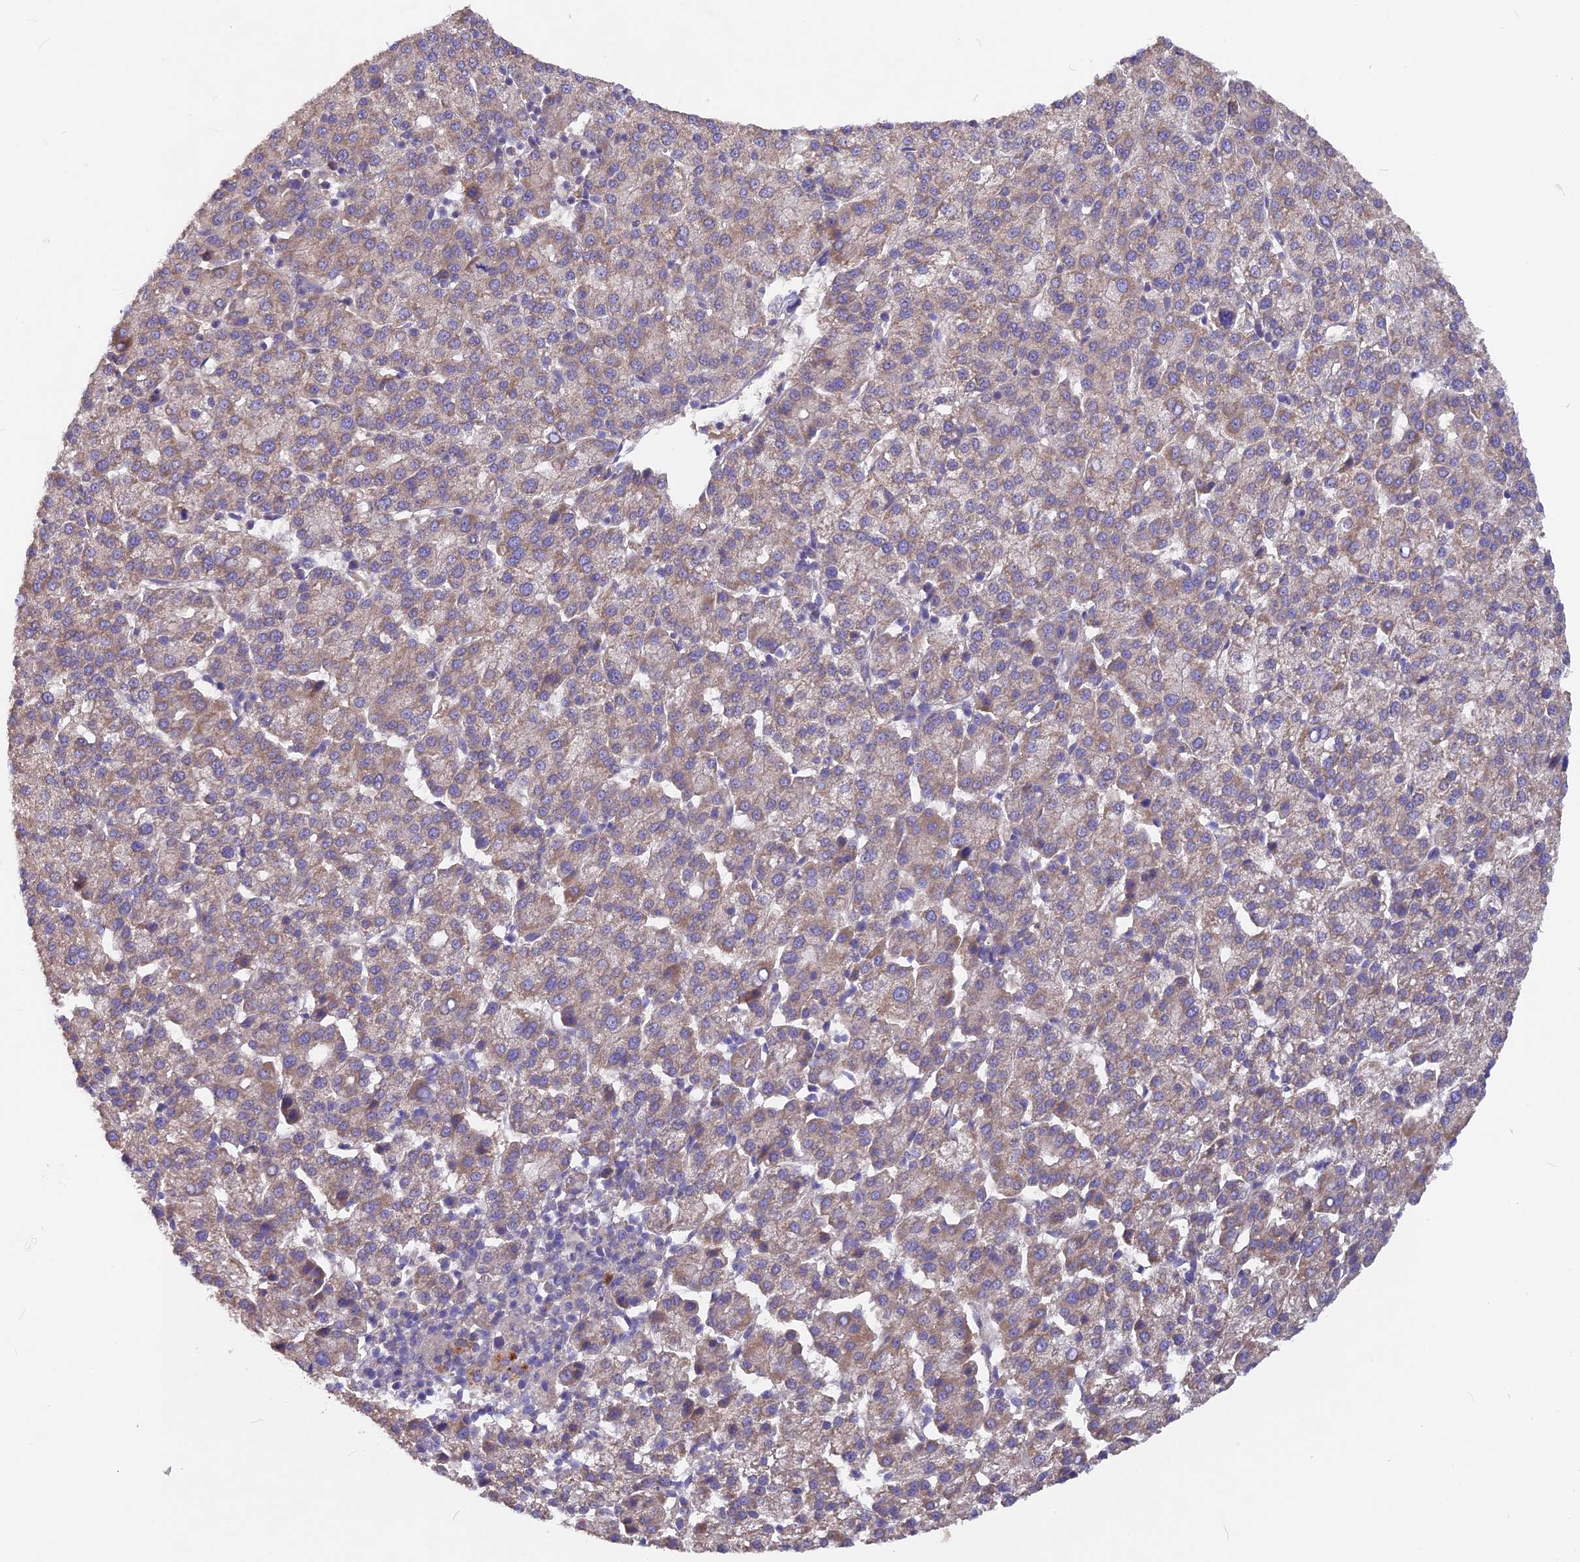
{"staining": {"intensity": "weak", "quantity": ">75%", "location": "cytoplasmic/membranous"}, "tissue": "liver cancer", "cell_type": "Tumor cells", "image_type": "cancer", "snomed": [{"axis": "morphology", "description": "Carcinoma, Hepatocellular, NOS"}, {"axis": "topography", "description": "Liver"}], "caption": "Tumor cells display weak cytoplasmic/membranous staining in approximately >75% of cells in liver cancer (hepatocellular carcinoma).", "gene": "PZP", "patient": {"sex": "female", "age": 58}}